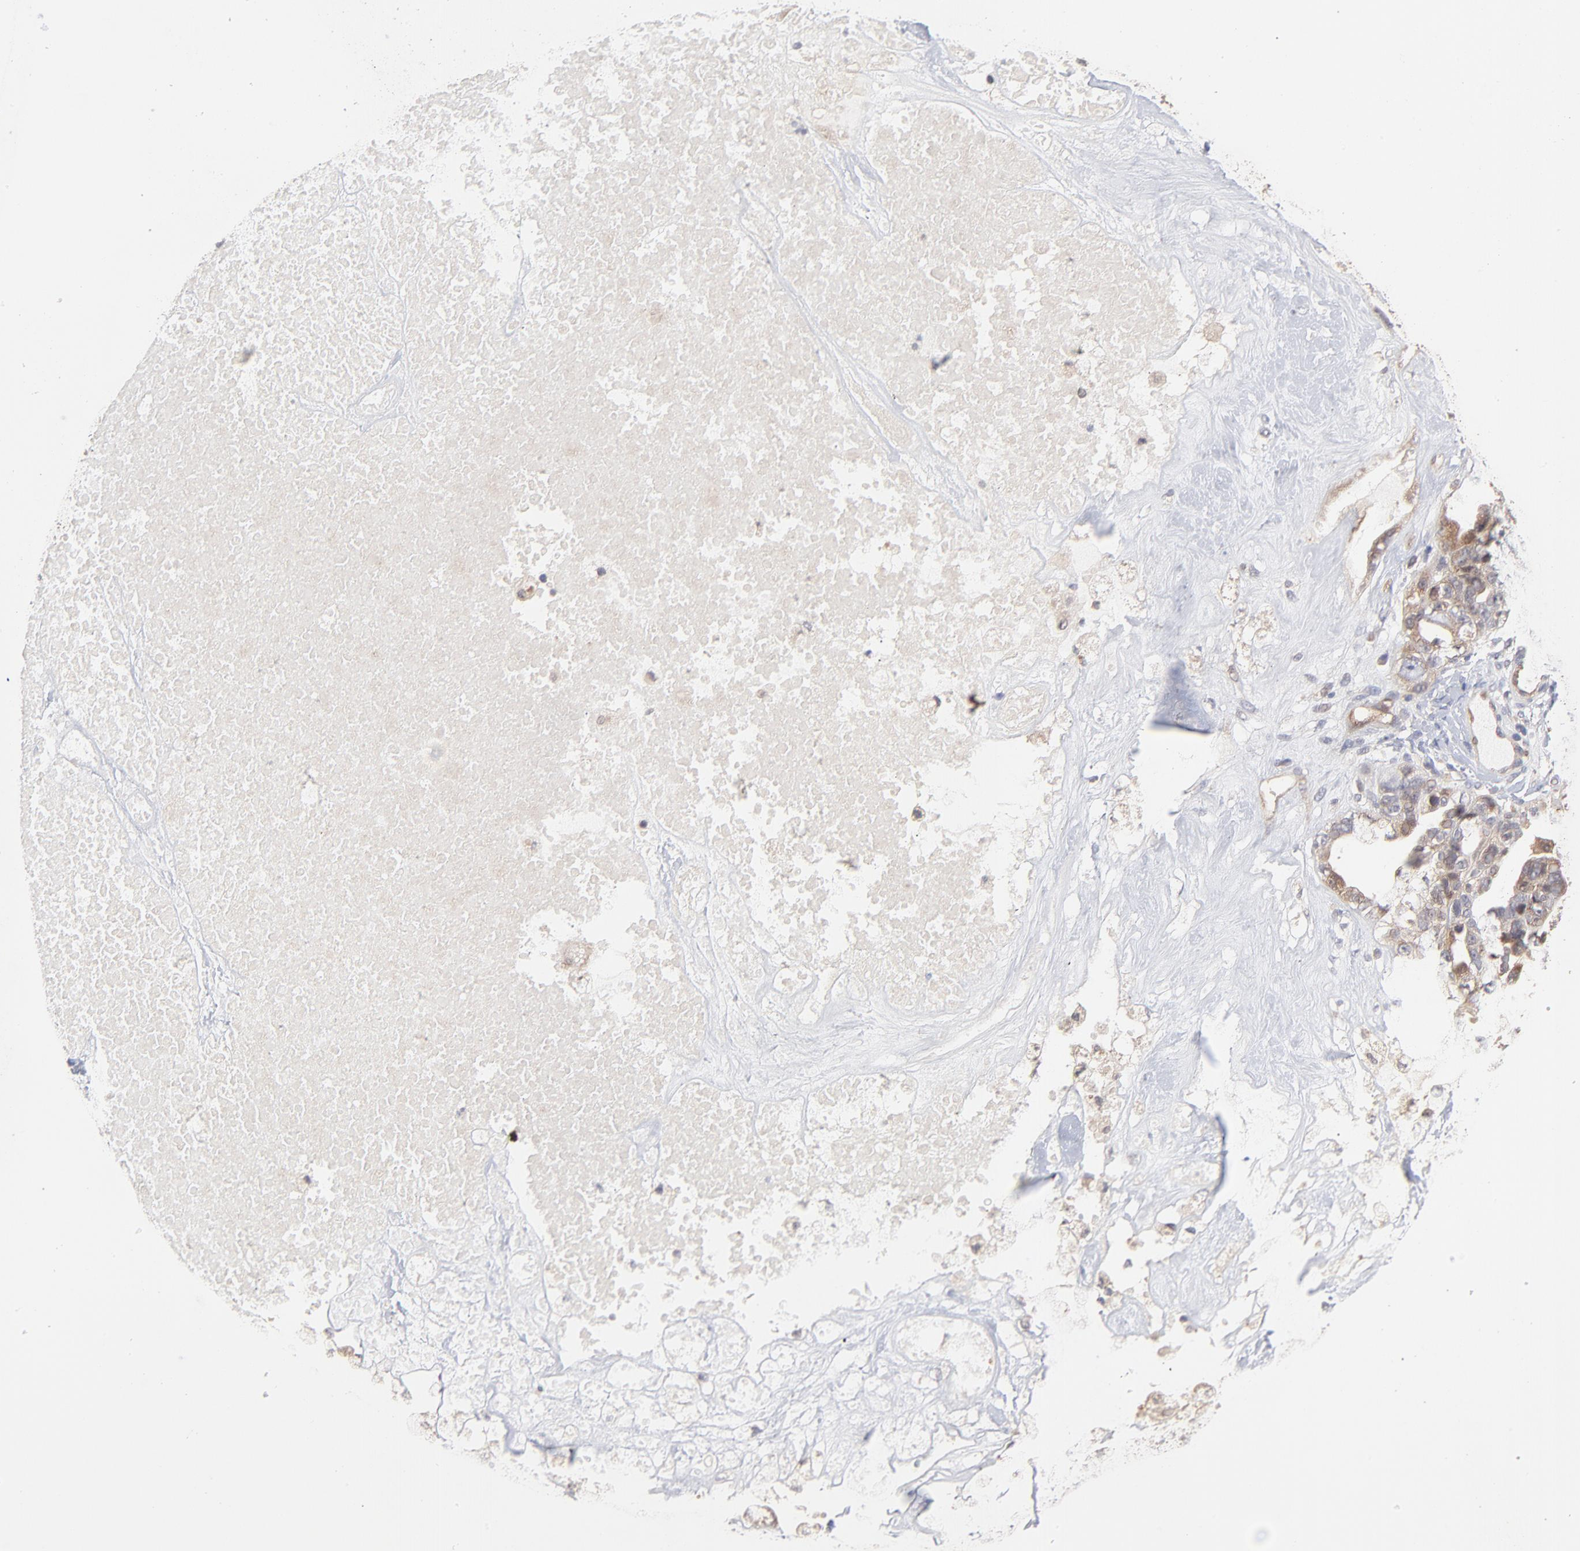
{"staining": {"intensity": "moderate", "quantity": ">75%", "location": "cytoplasmic/membranous"}, "tissue": "ovarian cancer", "cell_type": "Tumor cells", "image_type": "cancer", "snomed": [{"axis": "morphology", "description": "Cystadenocarcinoma, serous, NOS"}, {"axis": "topography", "description": "Ovary"}], "caption": "Ovarian cancer stained for a protein (brown) demonstrates moderate cytoplasmic/membranous positive expression in about >75% of tumor cells.", "gene": "IVNS1ABP", "patient": {"sex": "female", "age": 66}}